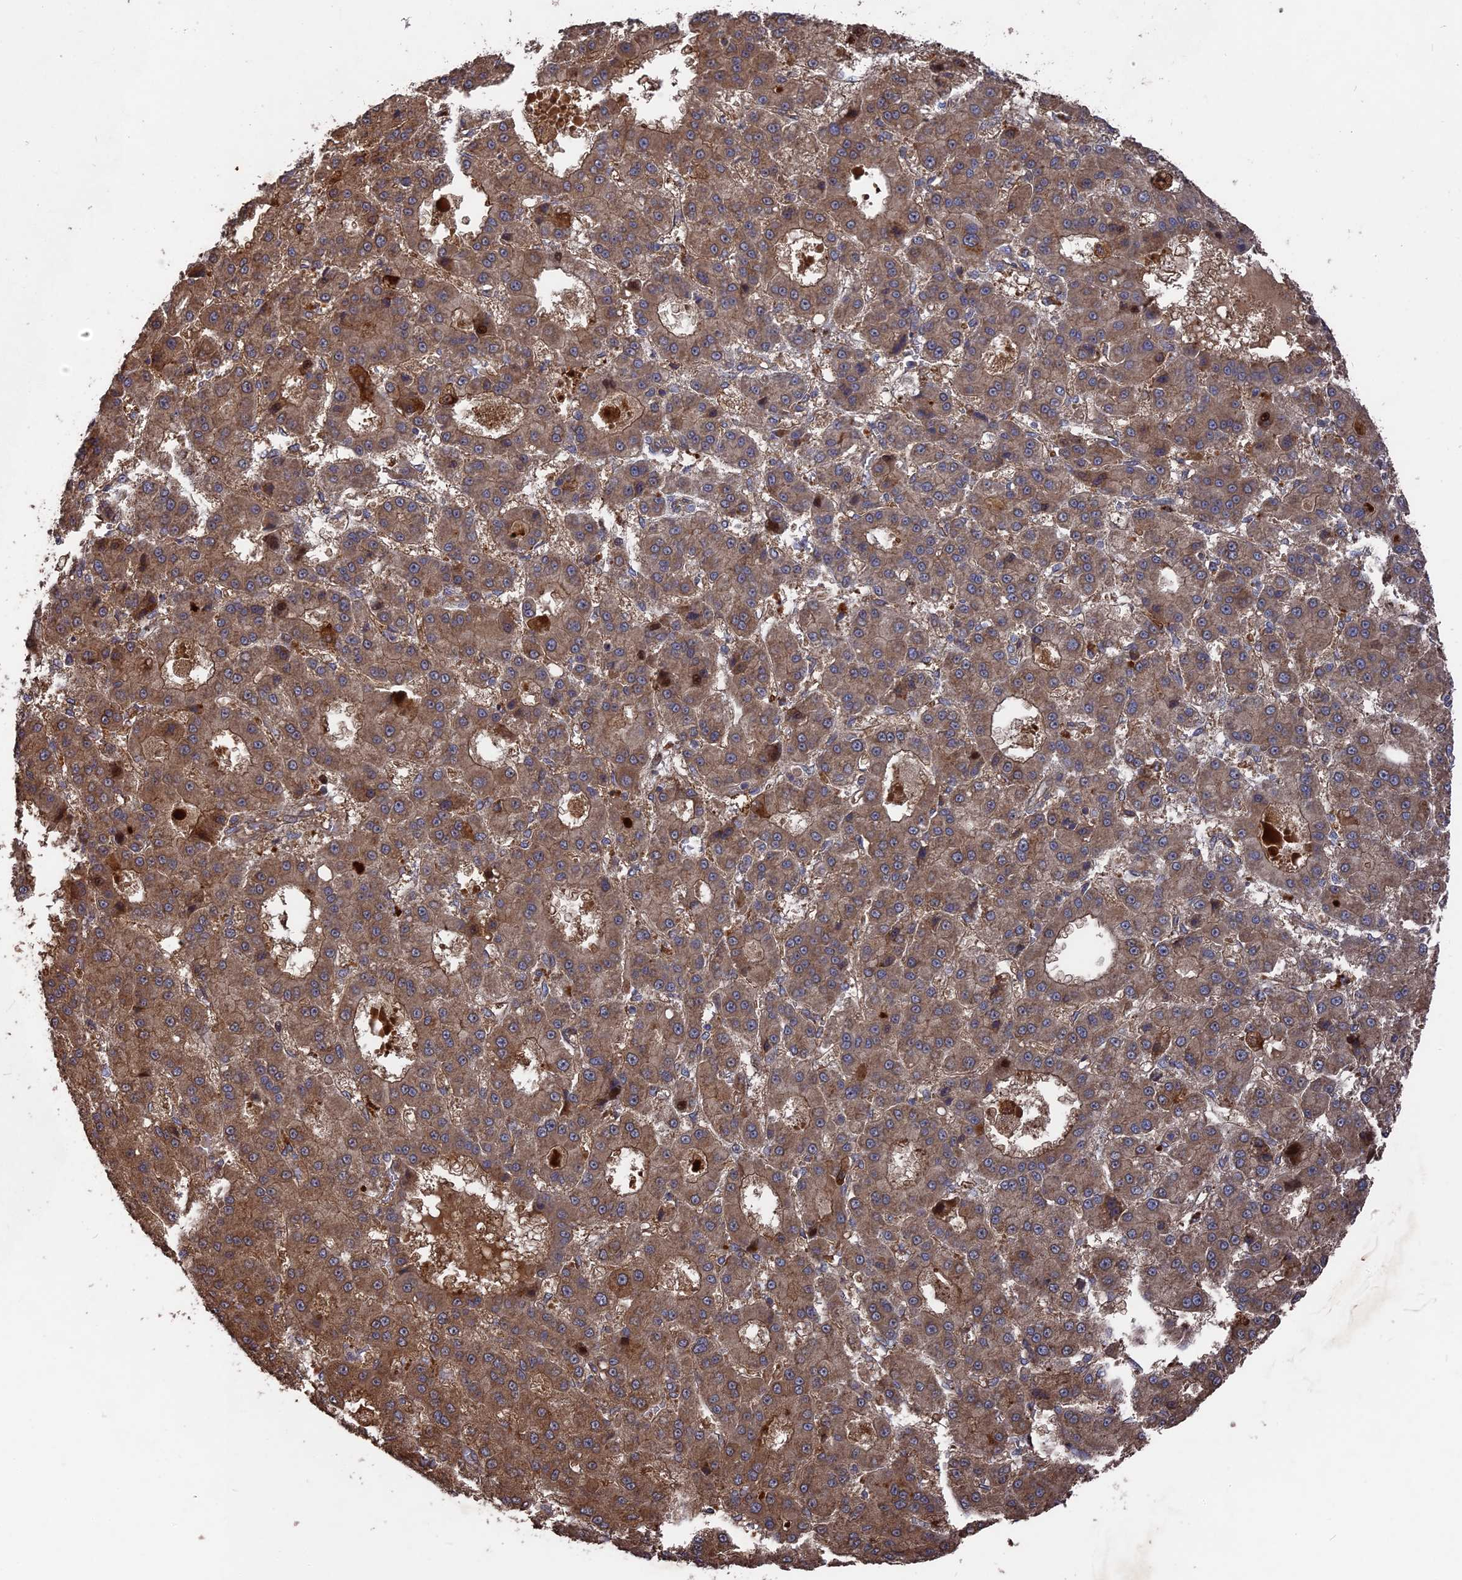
{"staining": {"intensity": "moderate", "quantity": ">75%", "location": "cytoplasmic/membranous"}, "tissue": "liver cancer", "cell_type": "Tumor cells", "image_type": "cancer", "snomed": [{"axis": "morphology", "description": "Carcinoma, Hepatocellular, NOS"}, {"axis": "topography", "description": "Liver"}], "caption": "A micrograph showing moderate cytoplasmic/membranous staining in approximately >75% of tumor cells in liver cancer (hepatocellular carcinoma), as visualized by brown immunohistochemical staining.", "gene": "DEF8", "patient": {"sex": "male", "age": 70}}